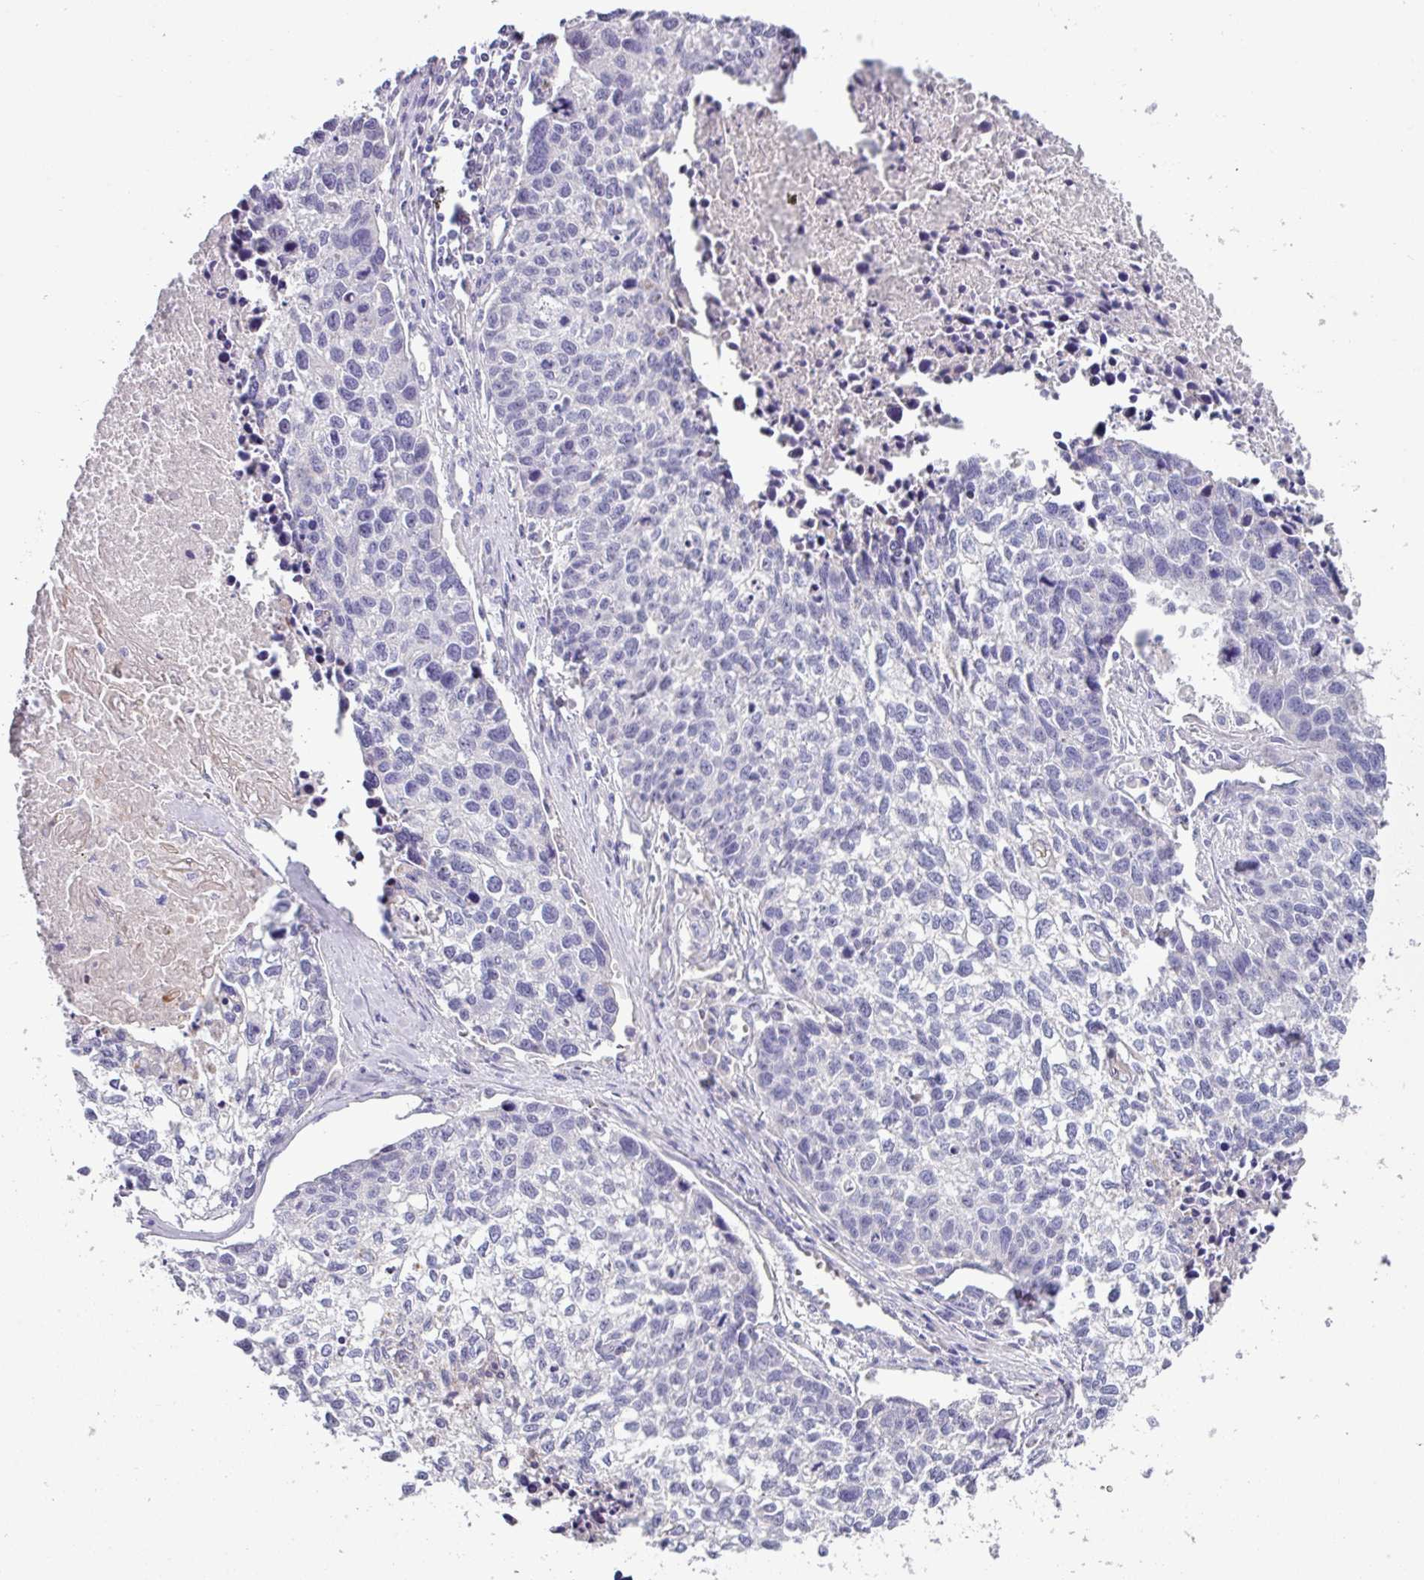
{"staining": {"intensity": "negative", "quantity": "none", "location": "none"}, "tissue": "lung cancer", "cell_type": "Tumor cells", "image_type": "cancer", "snomed": [{"axis": "morphology", "description": "Squamous cell carcinoma, NOS"}, {"axis": "topography", "description": "Lung"}], "caption": "This is an IHC image of squamous cell carcinoma (lung). There is no staining in tumor cells.", "gene": "RGS16", "patient": {"sex": "male", "age": 74}}